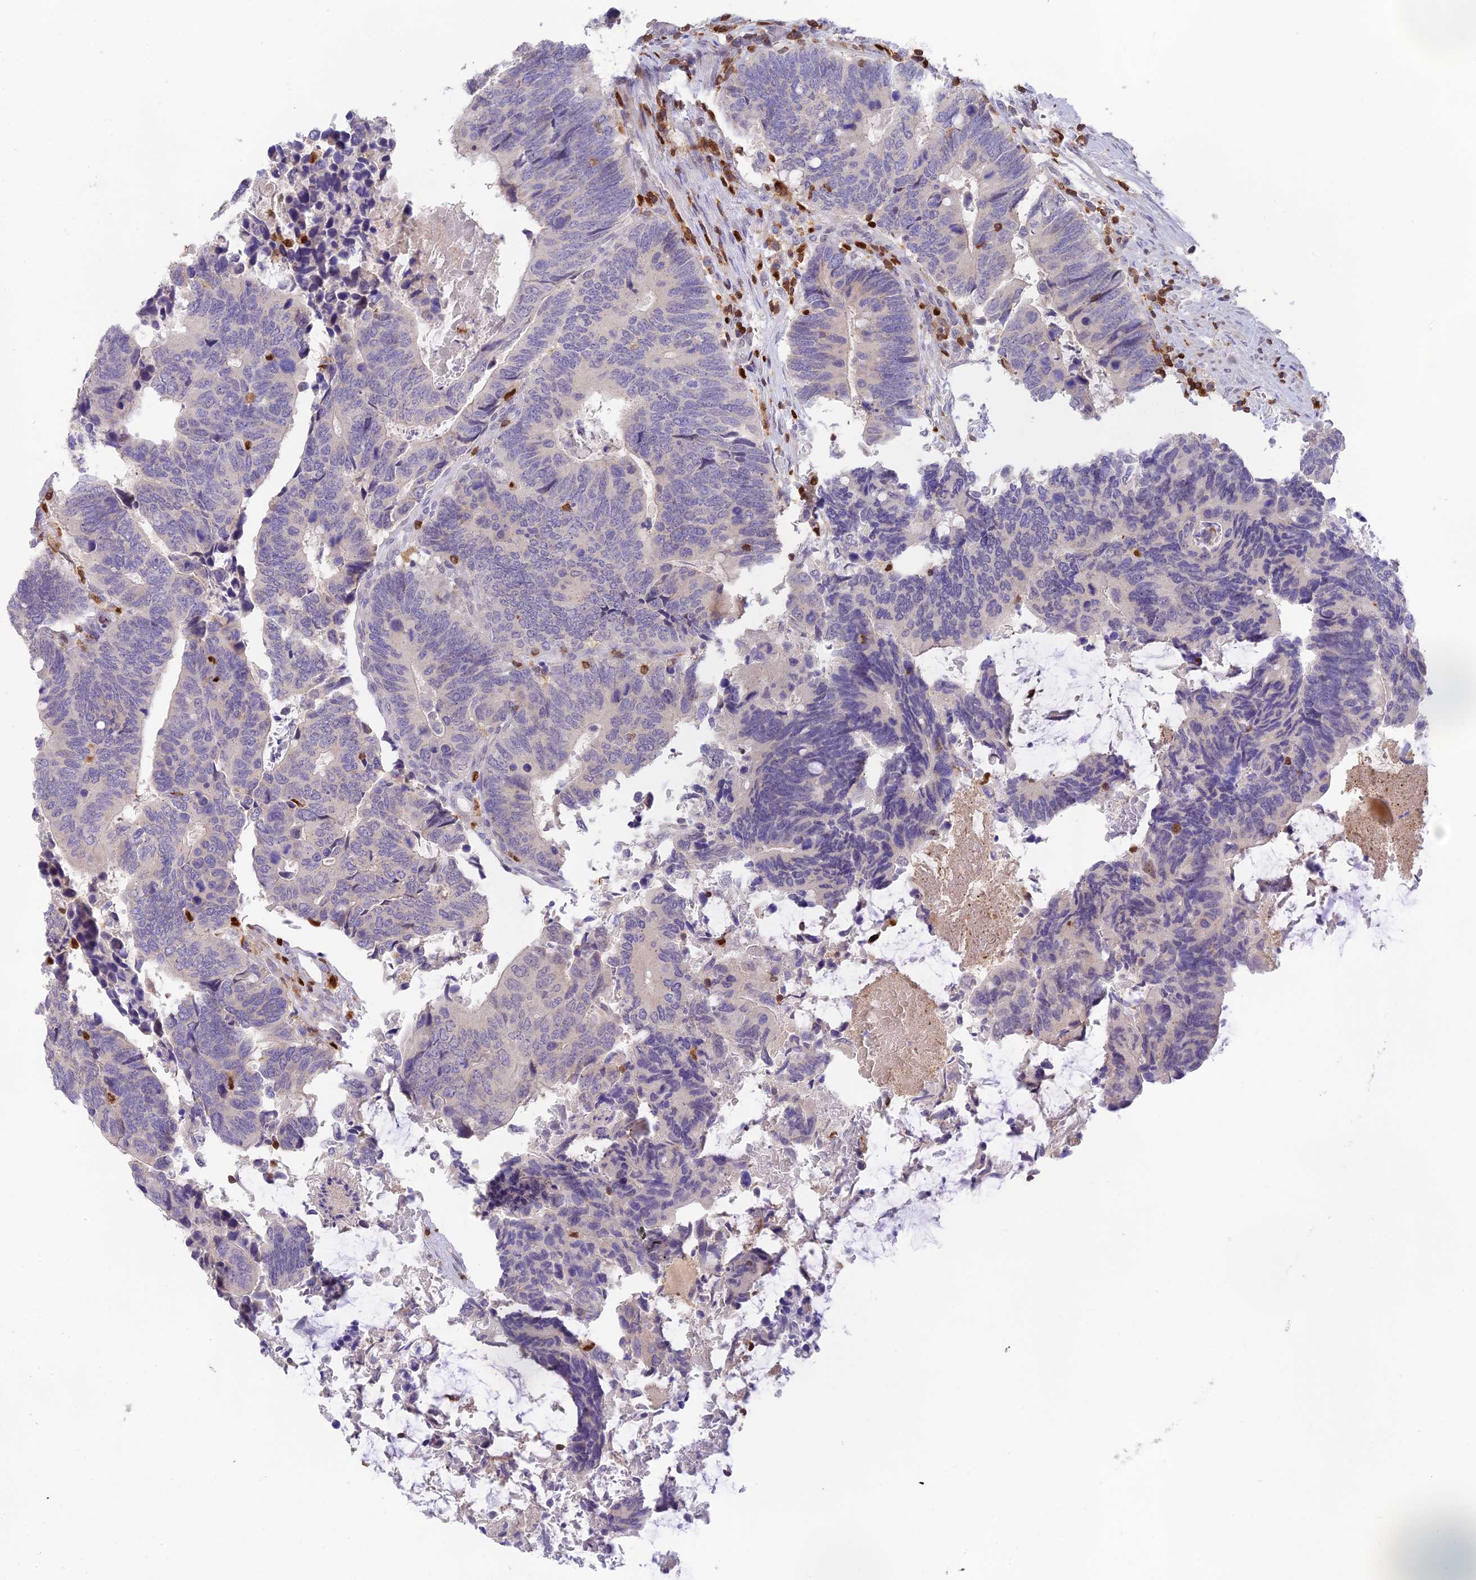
{"staining": {"intensity": "negative", "quantity": "none", "location": "none"}, "tissue": "colorectal cancer", "cell_type": "Tumor cells", "image_type": "cancer", "snomed": [{"axis": "morphology", "description": "Adenocarcinoma, NOS"}, {"axis": "topography", "description": "Colon"}], "caption": "IHC photomicrograph of adenocarcinoma (colorectal) stained for a protein (brown), which shows no staining in tumor cells.", "gene": "DENND1C", "patient": {"sex": "male", "age": 87}}